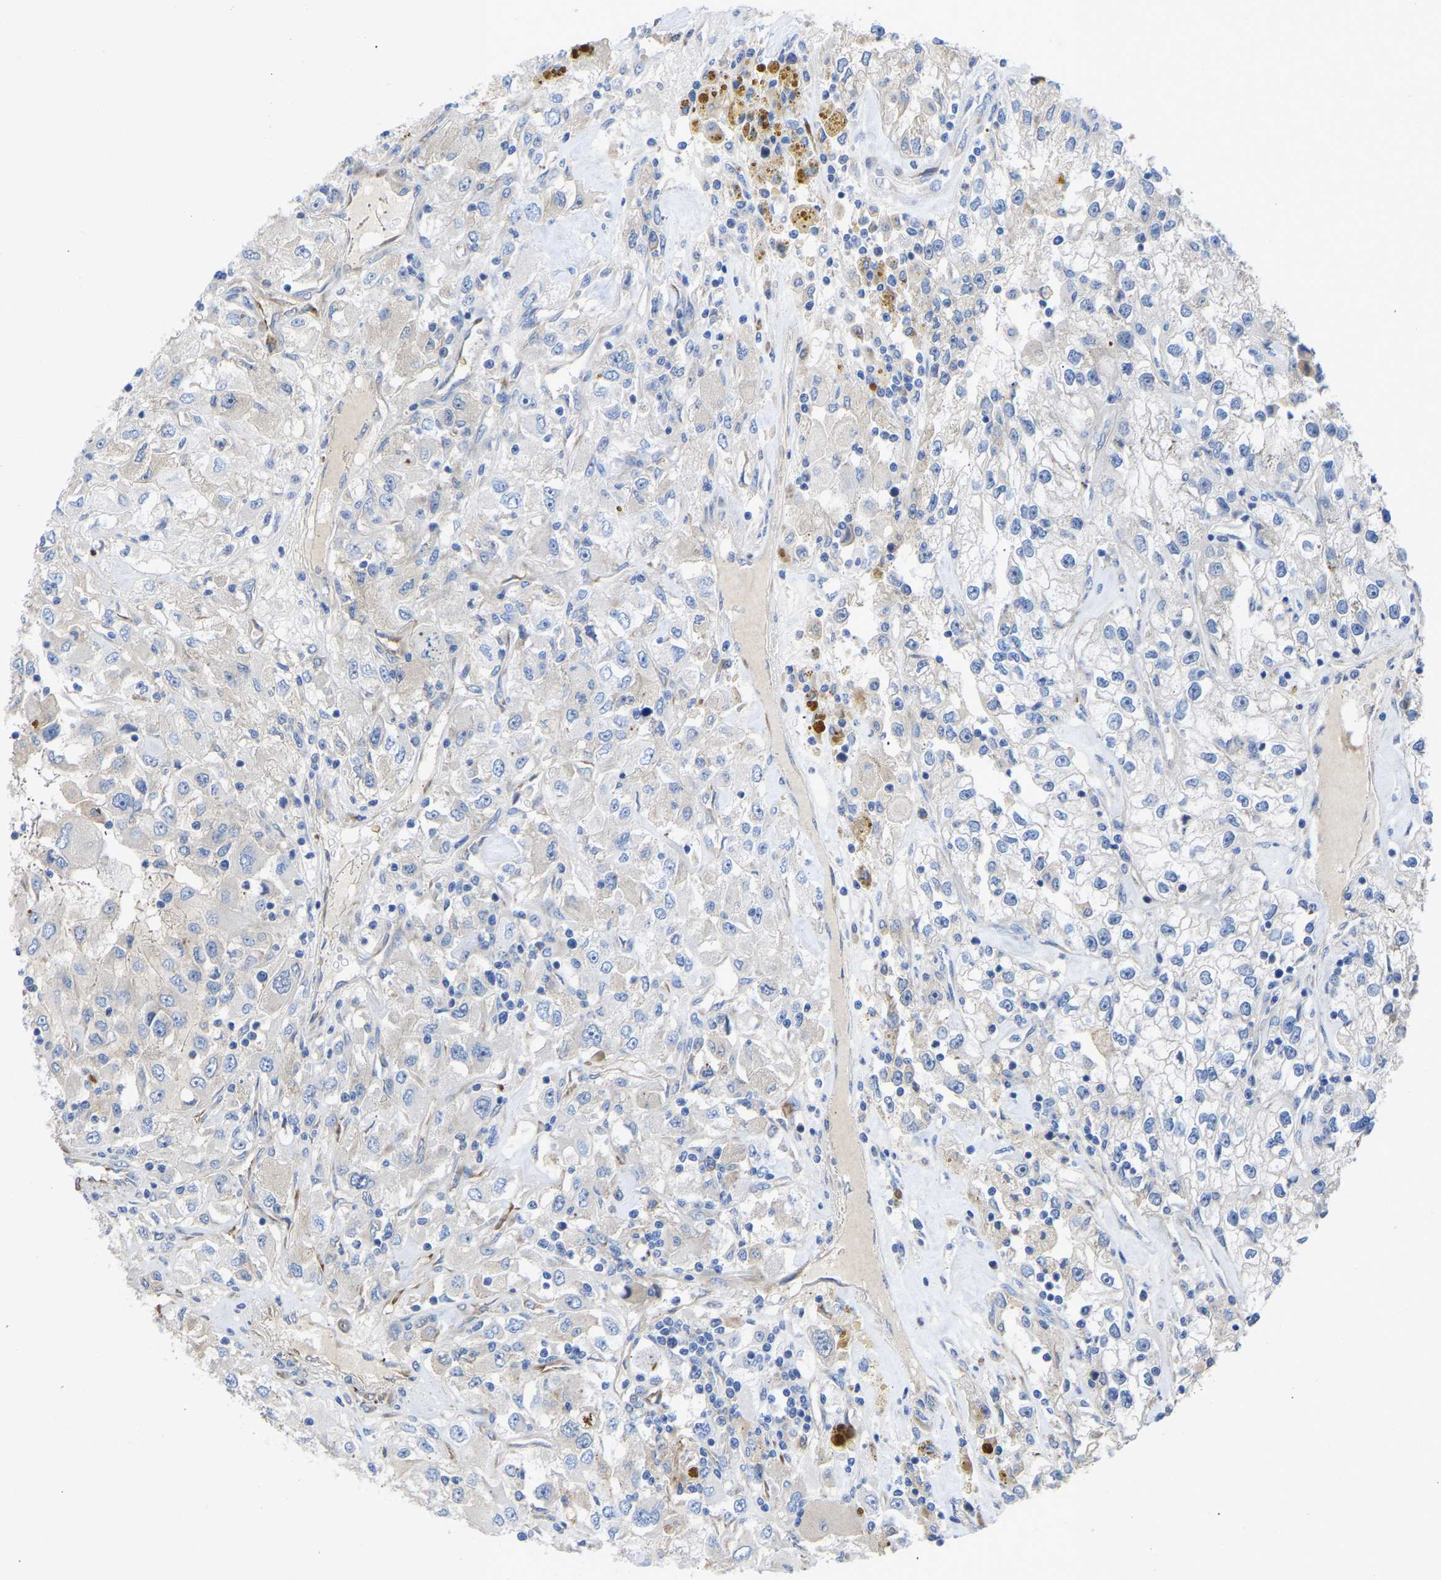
{"staining": {"intensity": "negative", "quantity": "none", "location": "none"}, "tissue": "renal cancer", "cell_type": "Tumor cells", "image_type": "cancer", "snomed": [{"axis": "morphology", "description": "Adenocarcinoma, NOS"}, {"axis": "topography", "description": "Kidney"}], "caption": "Immunohistochemistry (IHC) of human renal cancer (adenocarcinoma) reveals no staining in tumor cells.", "gene": "ABCA10", "patient": {"sex": "female", "age": 52}}